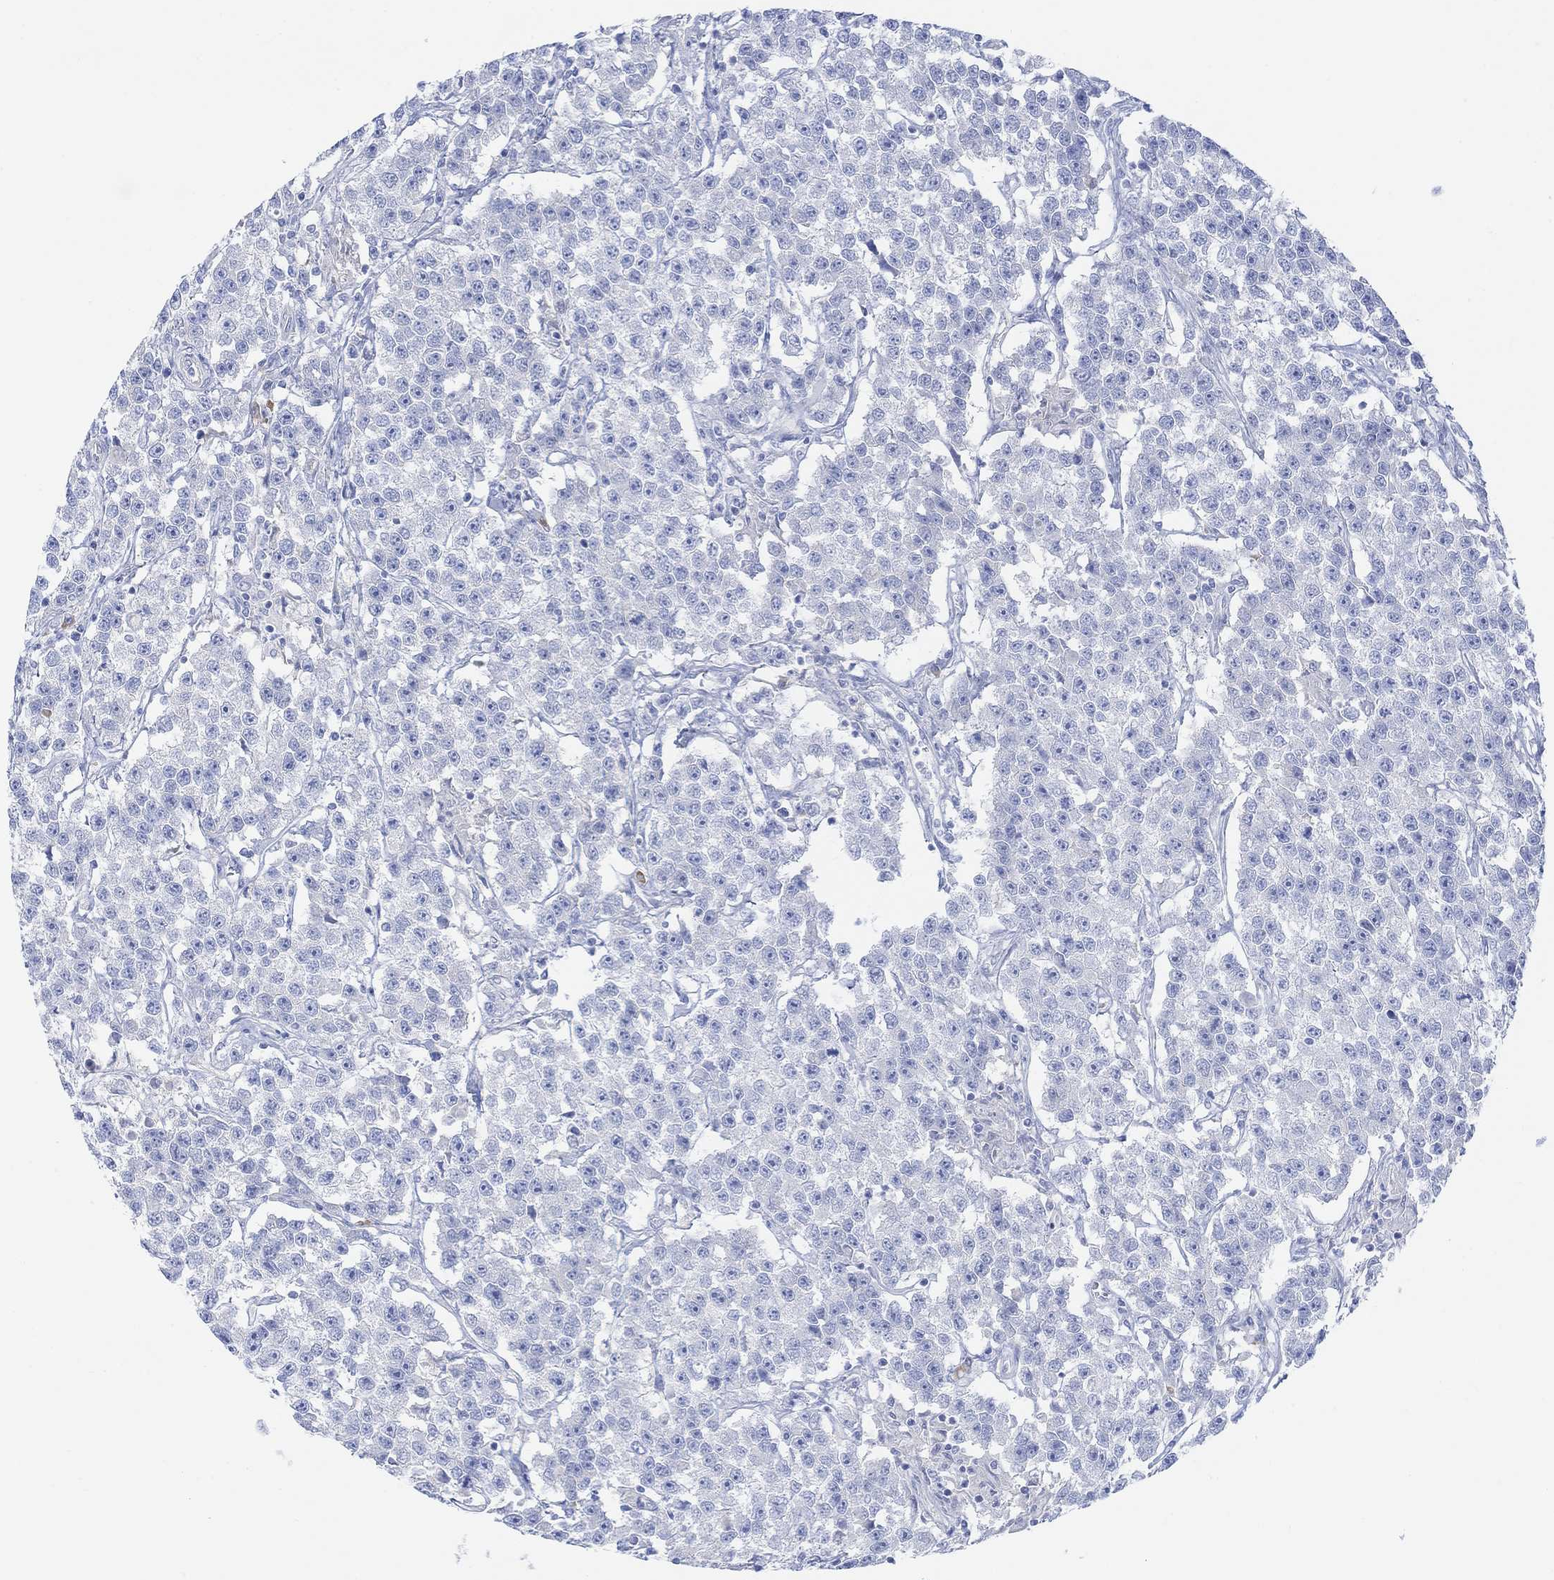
{"staining": {"intensity": "negative", "quantity": "none", "location": "none"}, "tissue": "testis cancer", "cell_type": "Tumor cells", "image_type": "cancer", "snomed": [{"axis": "morphology", "description": "Seminoma, NOS"}, {"axis": "topography", "description": "Testis"}], "caption": "The micrograph exhibits no staining of tumor cells in seminoma (testis).", "gene": "GNG13", "patient": {"sex": "male", "age": 59}}